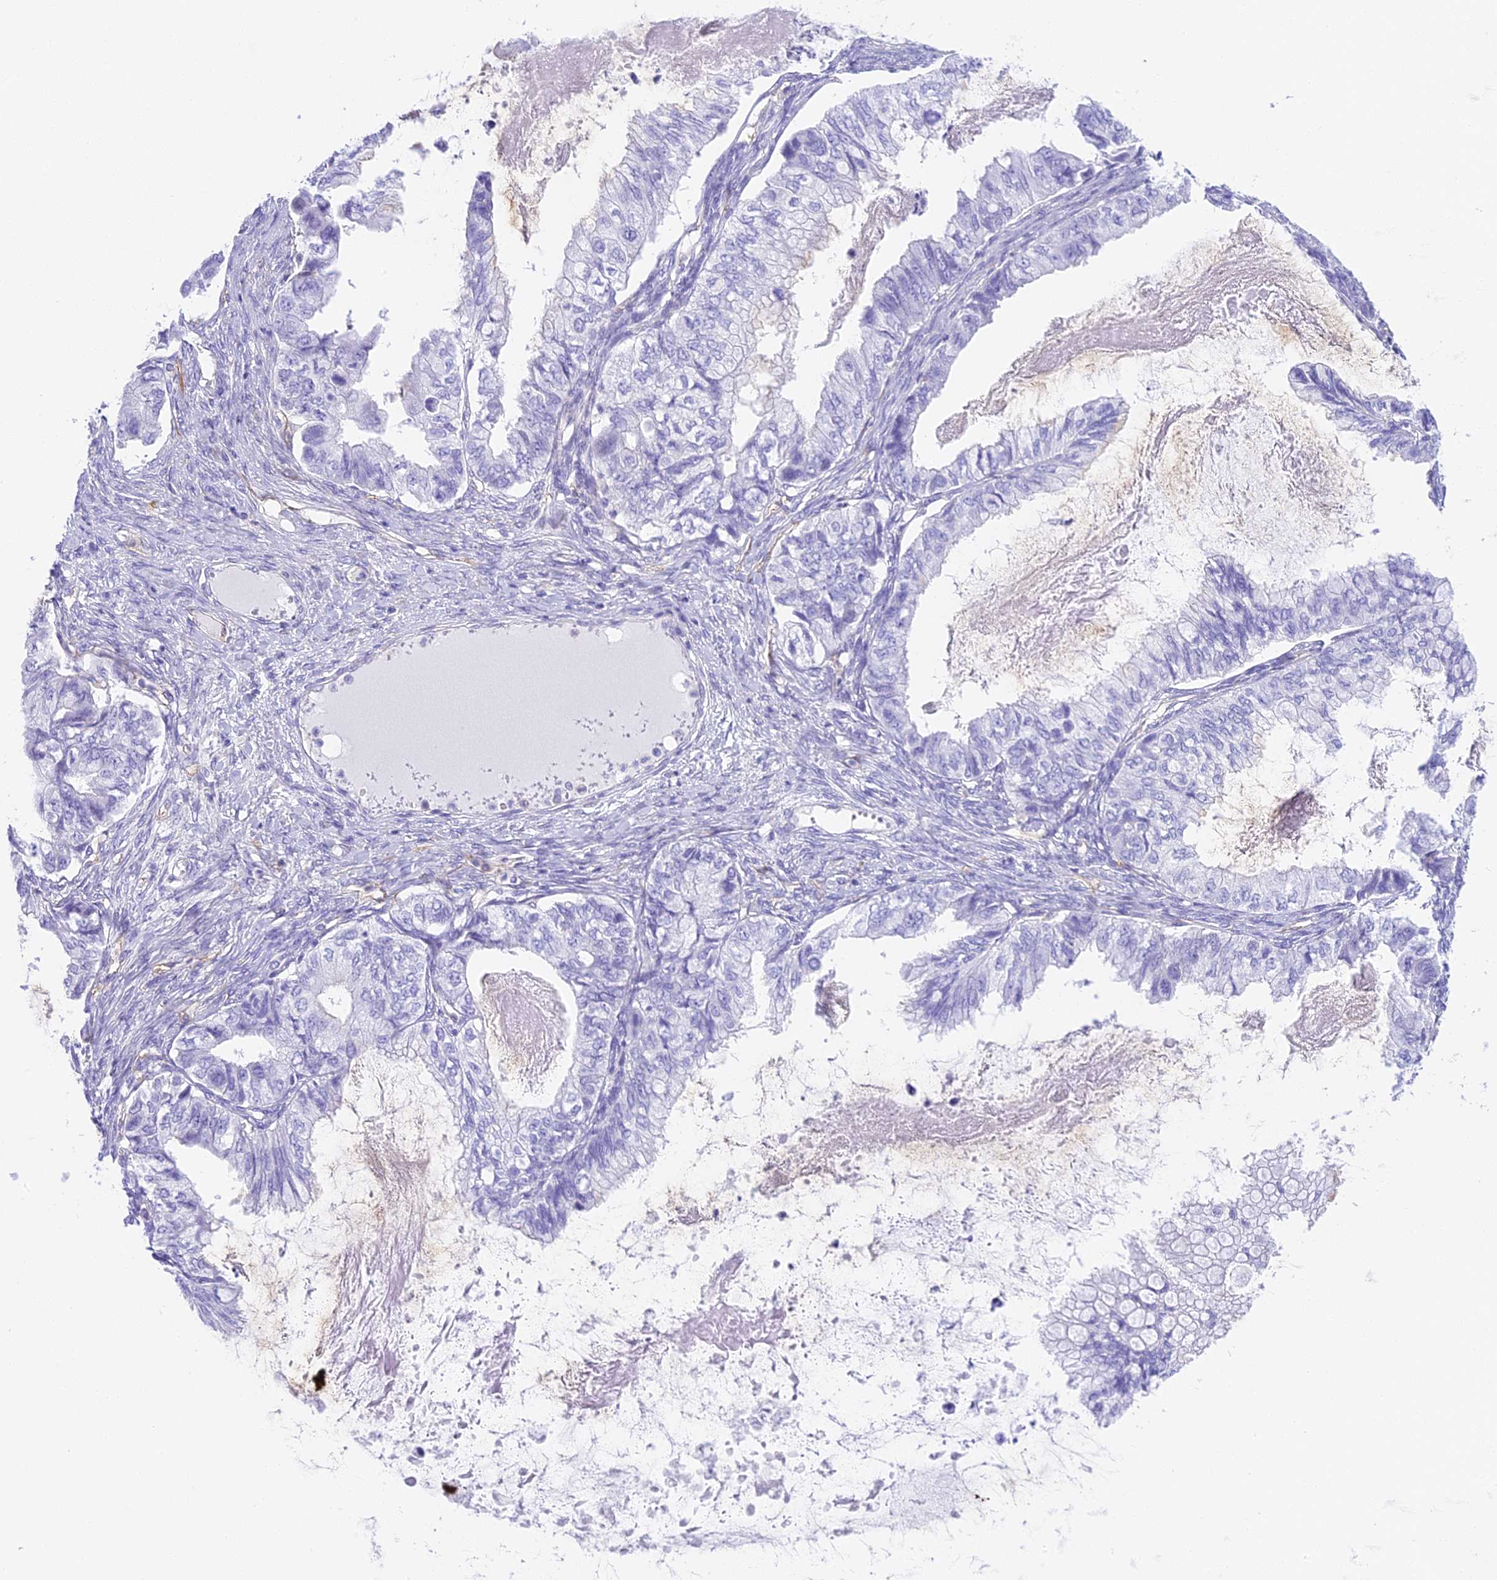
{"staining": {"intensity": "negative", "quantity": "none", "location": "none"}, "tissue": "ovarian cancer", "cell_type": "Tumor cells", "image_type": "cancer", "snomed": [{"axis": "morphology", "description": "Cystadenocarcinoma, mucinous, NOS"}, {"axis": "topography", "description": "Ovary"}], "caption": "A high-resolution image shows IHC staining of ovarian mucinous cystadenocarcinoma, which reveals no significant positivity in tumor cells.", "gene": "HOMER3", "patient": {"sex": "female", "age": 80}}